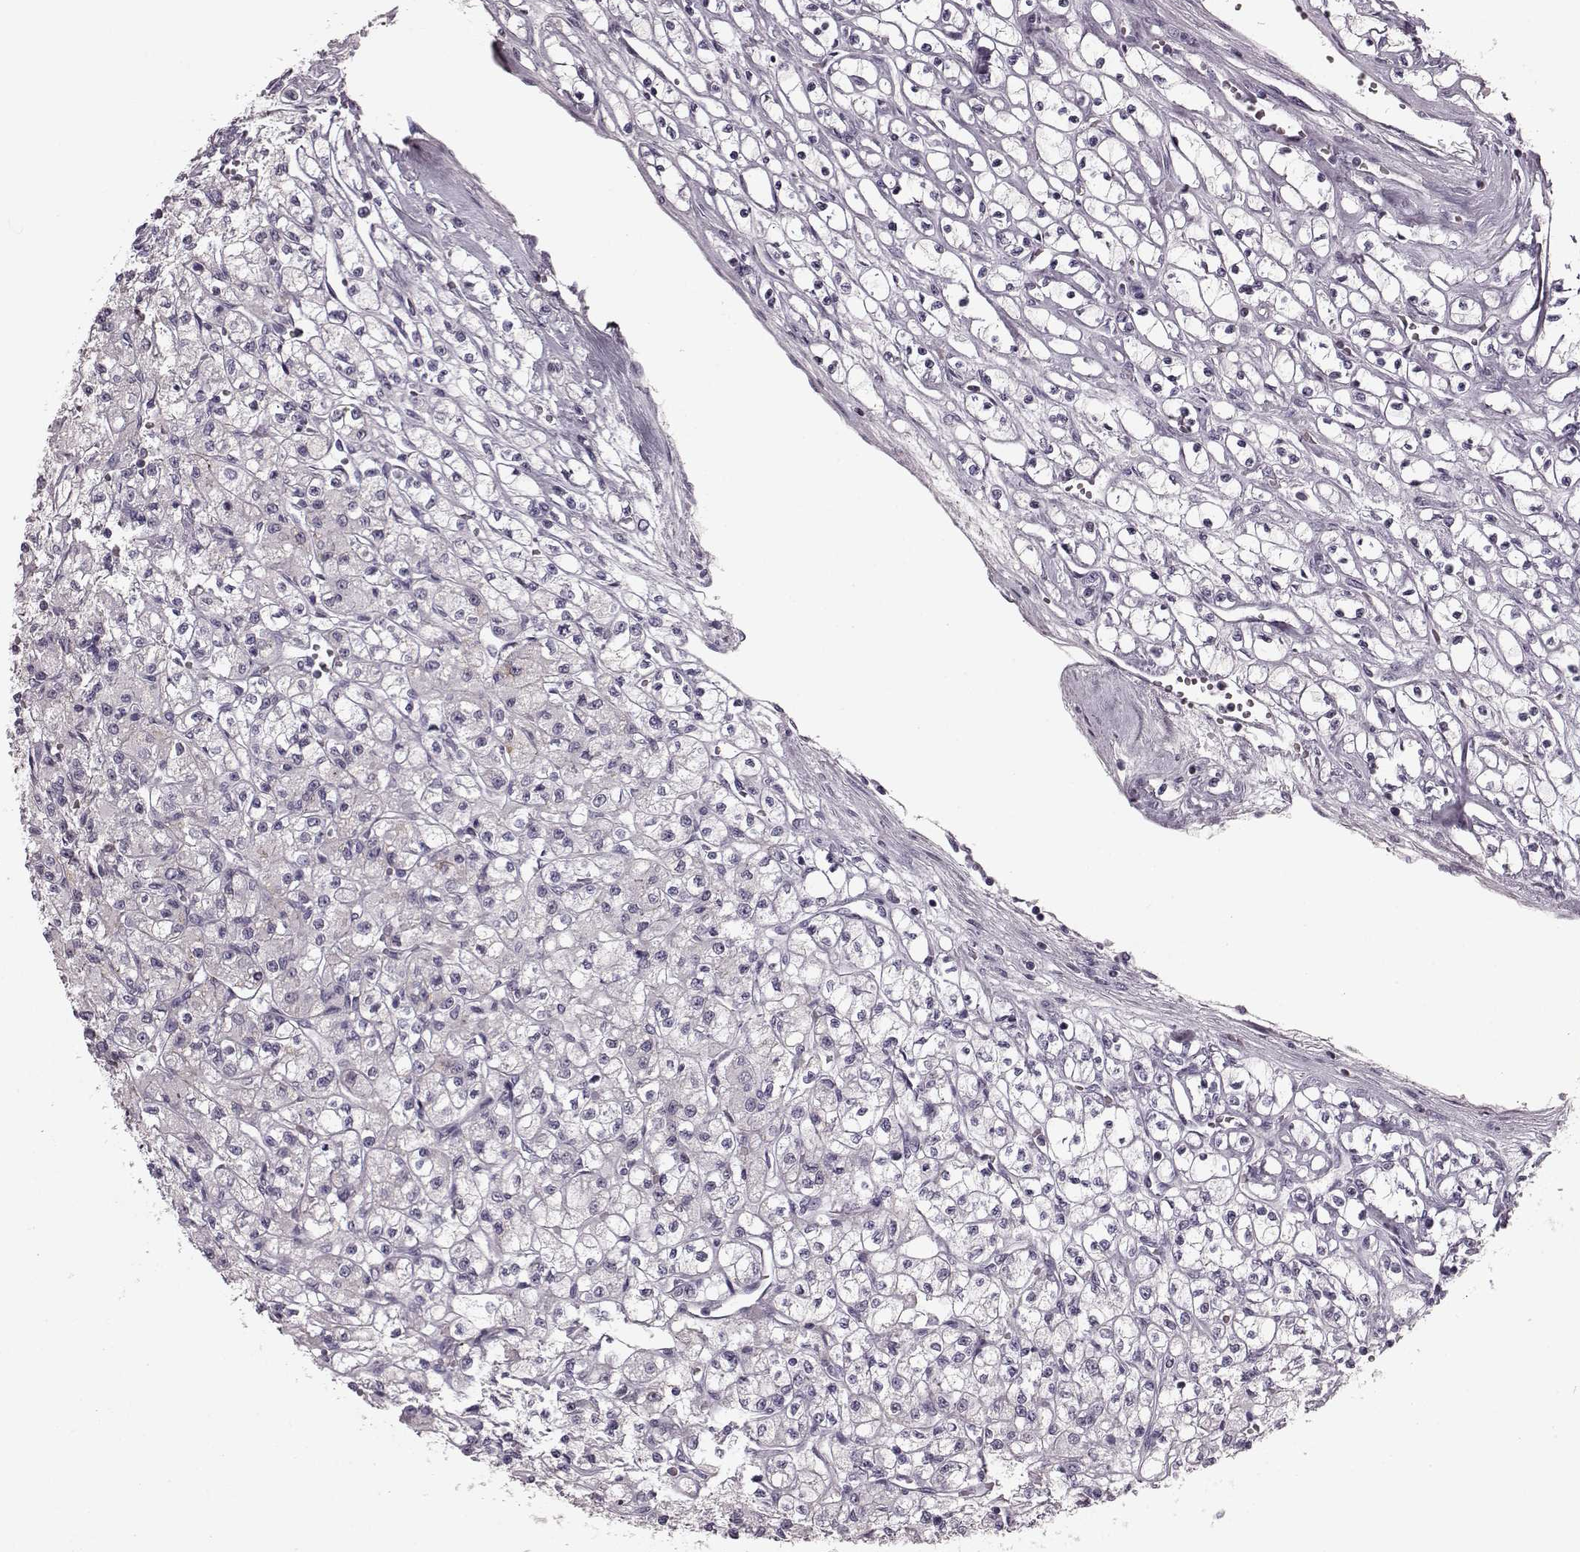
{"staining": {"intensity": "negative", "quantity": "none", "location": "none"}, "tissue": "renal cancer", "cell_type": "Tumor cells", "image_type": "cancer", "snomed": [{"axis": "morphology", "description": "Adenocarcinoma, NOS"}, {"axis": "topography", "description": "Kidney"}], "caption": "Renal cancer (adenocarcinoma) was stained to show a protein in brown. There is no significant positivity in tumor cells. (DAB (3,3'-diaminobenzidine) IHC with hematoxylin counter stain).", "gene": "CST7", "patient": {"sex": "female", "age": 70}}